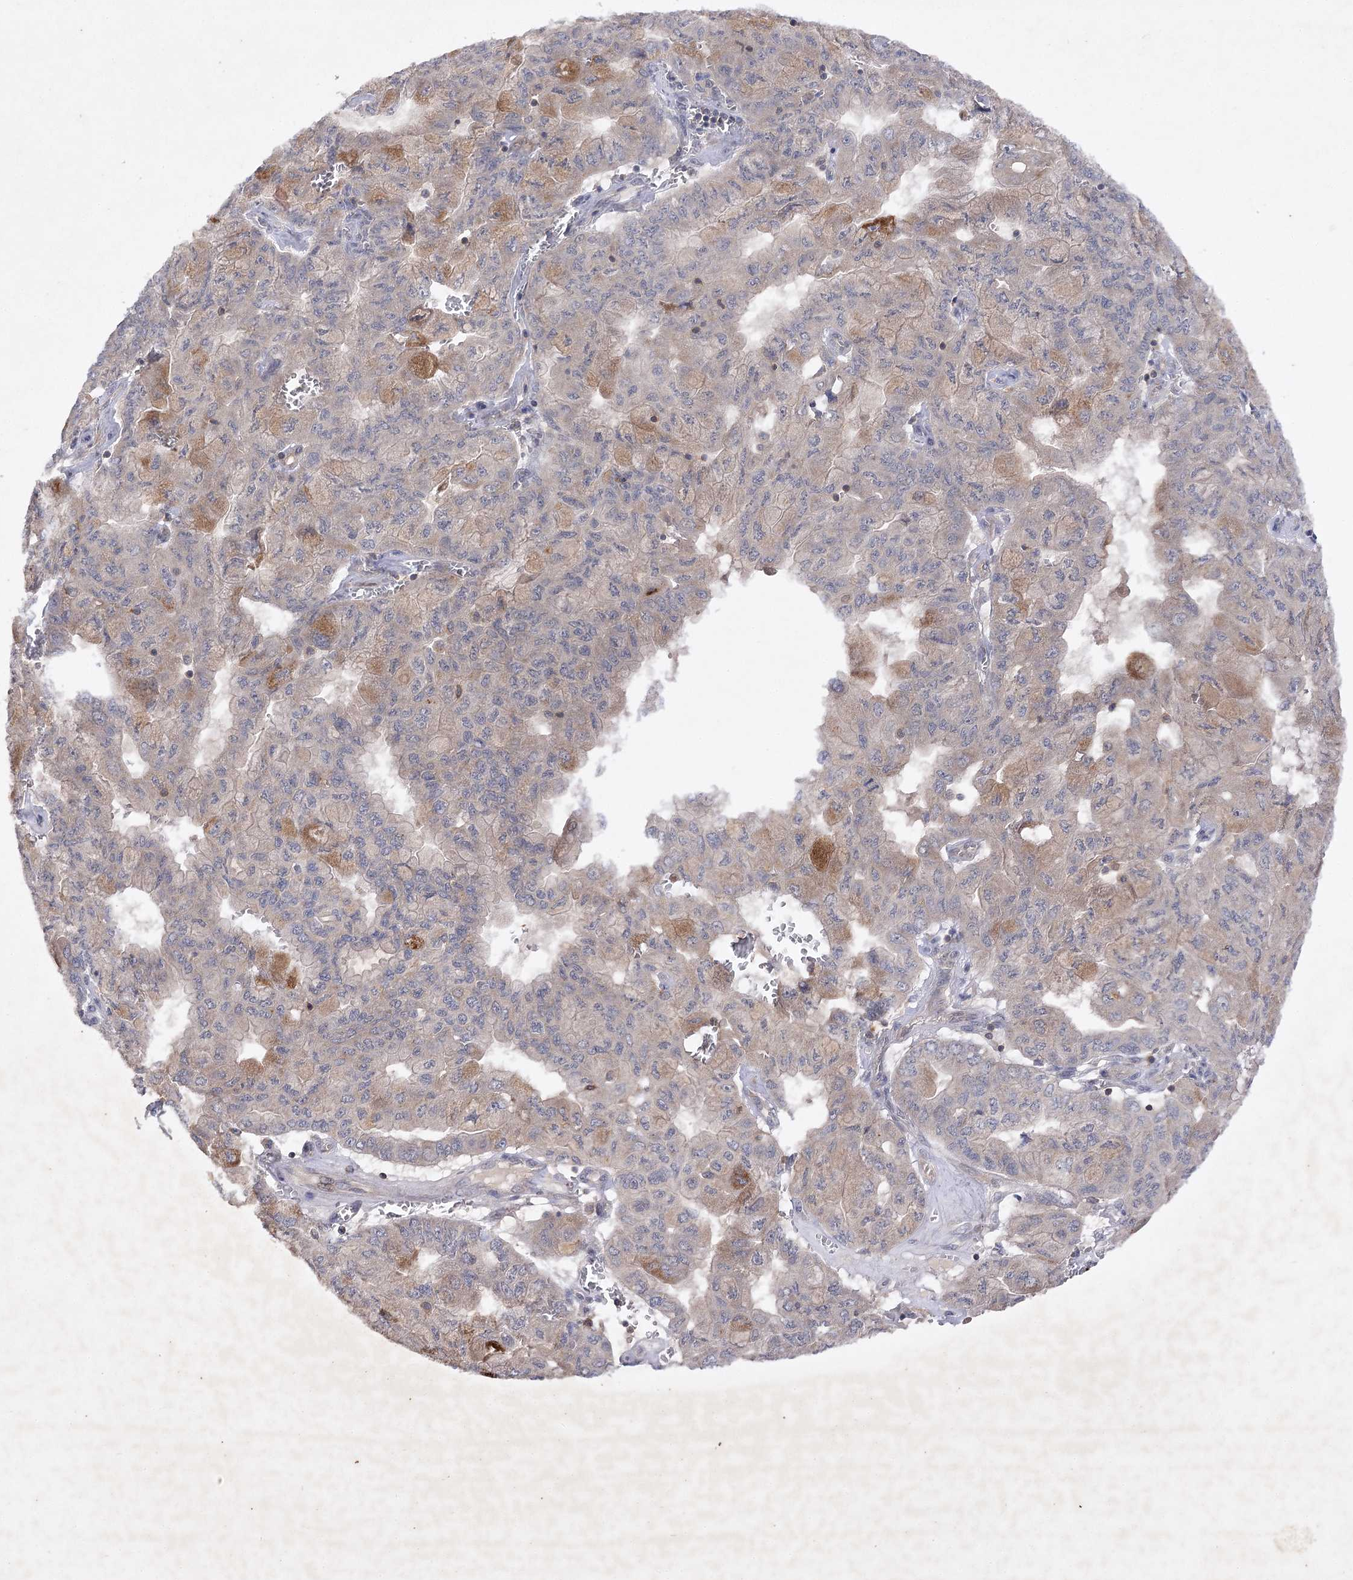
{"staining": {"intensity": "moderate", "quantity": "<25%", "location": "cytoplasmic/membranous"}, "tissue": "pancreatic cancer", "cell_type": "Tumor cells", "image_type": "cancer", "snomed": [{"axis": "morphology", "description": "Adenocarcinoma, NOS"}, {"axis": "topography", "description": "Pancreas"}], "caption": "This image displays immunohistochemistry (IHC) staining of pancreatic adenocarcinoma, with low moderate cytoplasmic/membranous positivity in about <25% of tumor cells.", "gene": "BCR", "patient": {"sex": "male", "age": 51}}